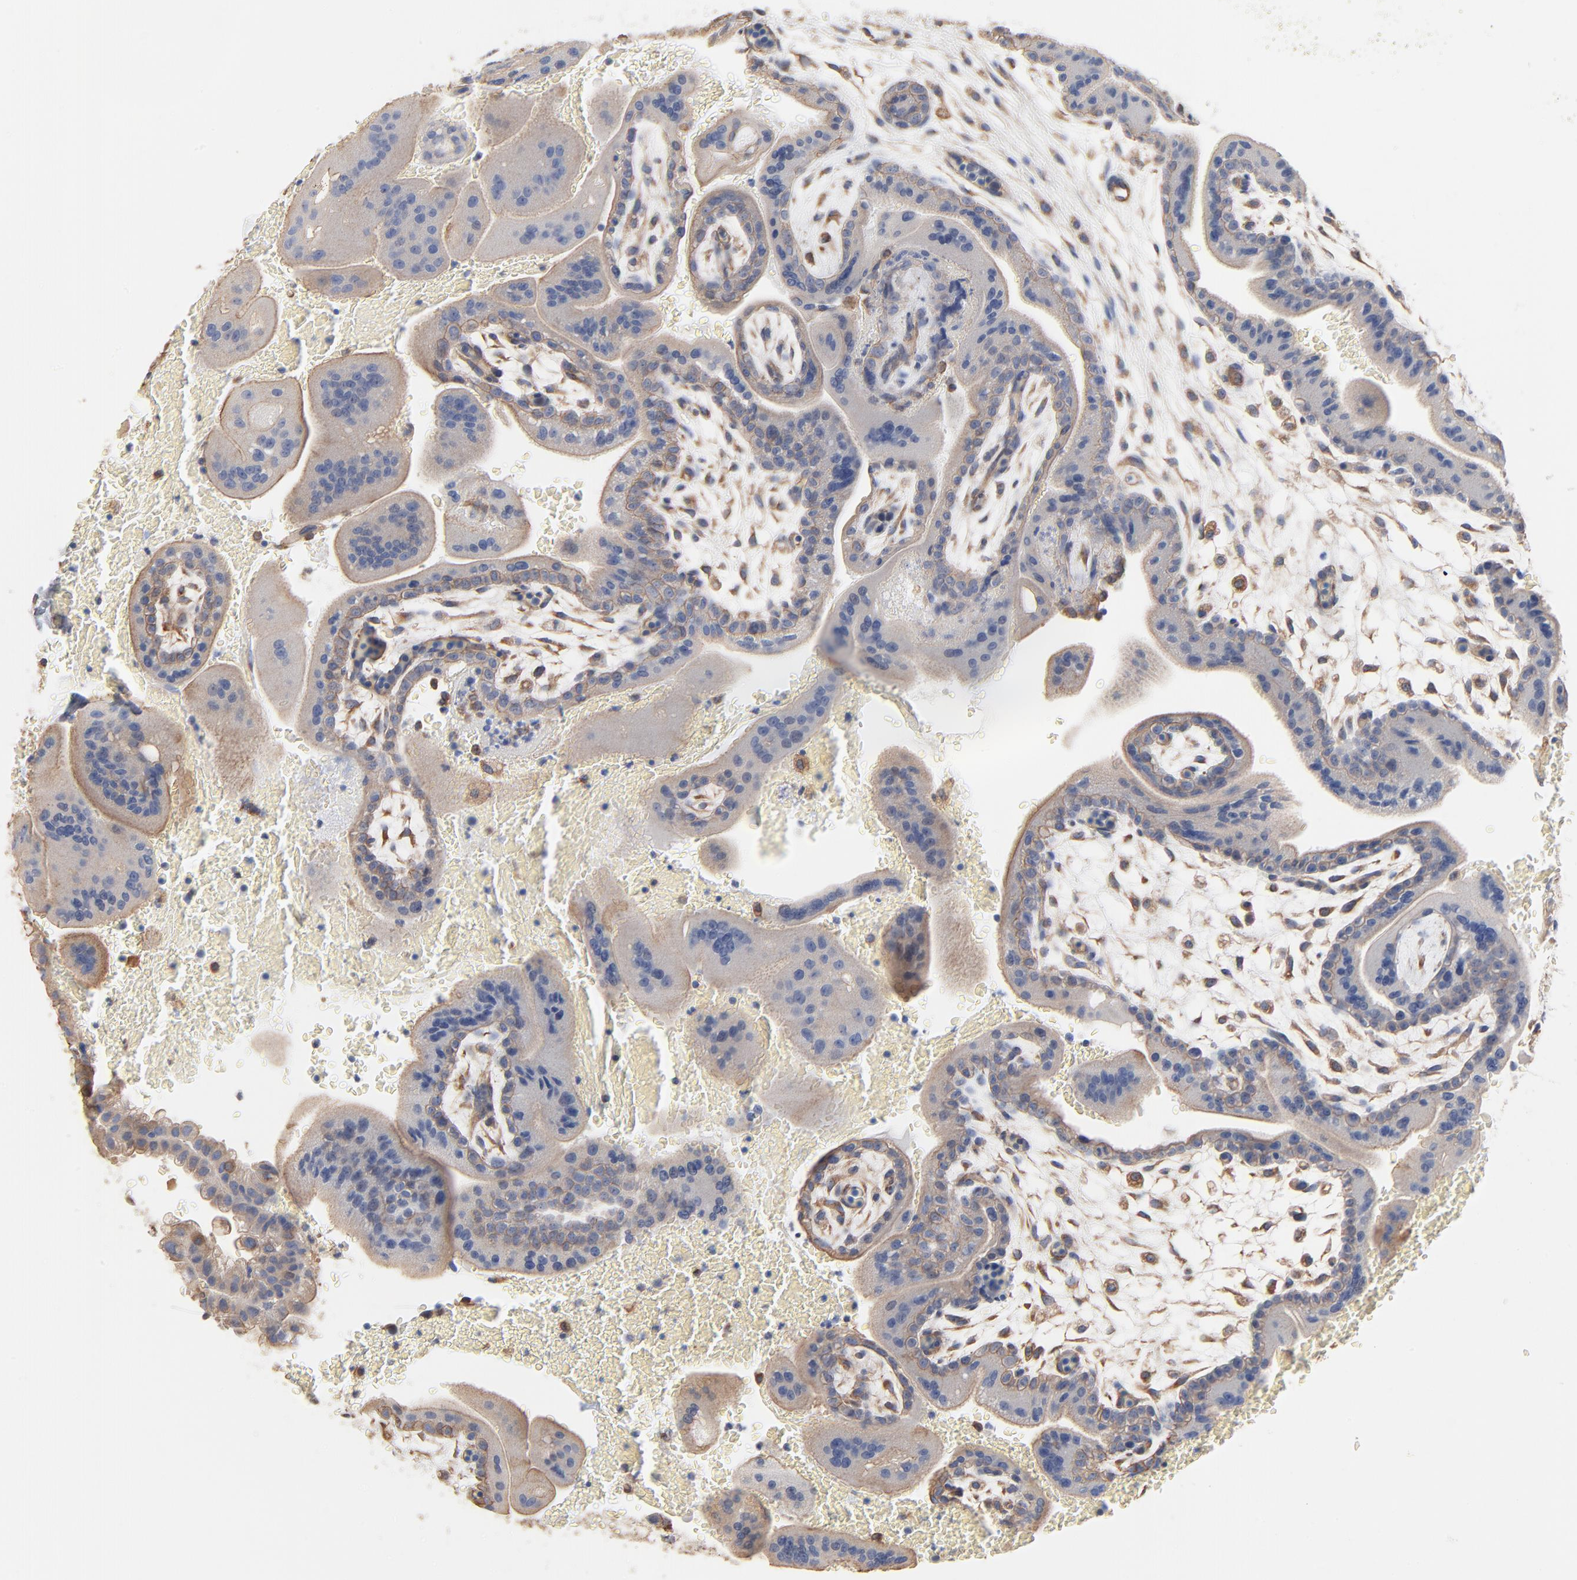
{"staining": {"intensity": "weak", "quantity": ">75%", "location": "cytoplasmic/membranous"}, "tissue": "placenta", "cell_type": "Decidual cells", "image_type": "normal", "snomed": [{"axis": "morphology", "description": "Normal tissue, NOS"}, {"axis": "topography", "description": "Placenta"}], "caption": "Immunohistochemistry micrograph of unremarkable placenta: placenta stained using IHC demonstrates low levels of weak protein expression localized specifically in the cytoplasmic/membranous of decidual cells, appearing as a cytoplasmic/membranous brown color.", "gene": "ABCD4", "patient": {"sex": "female", "age": 35}}